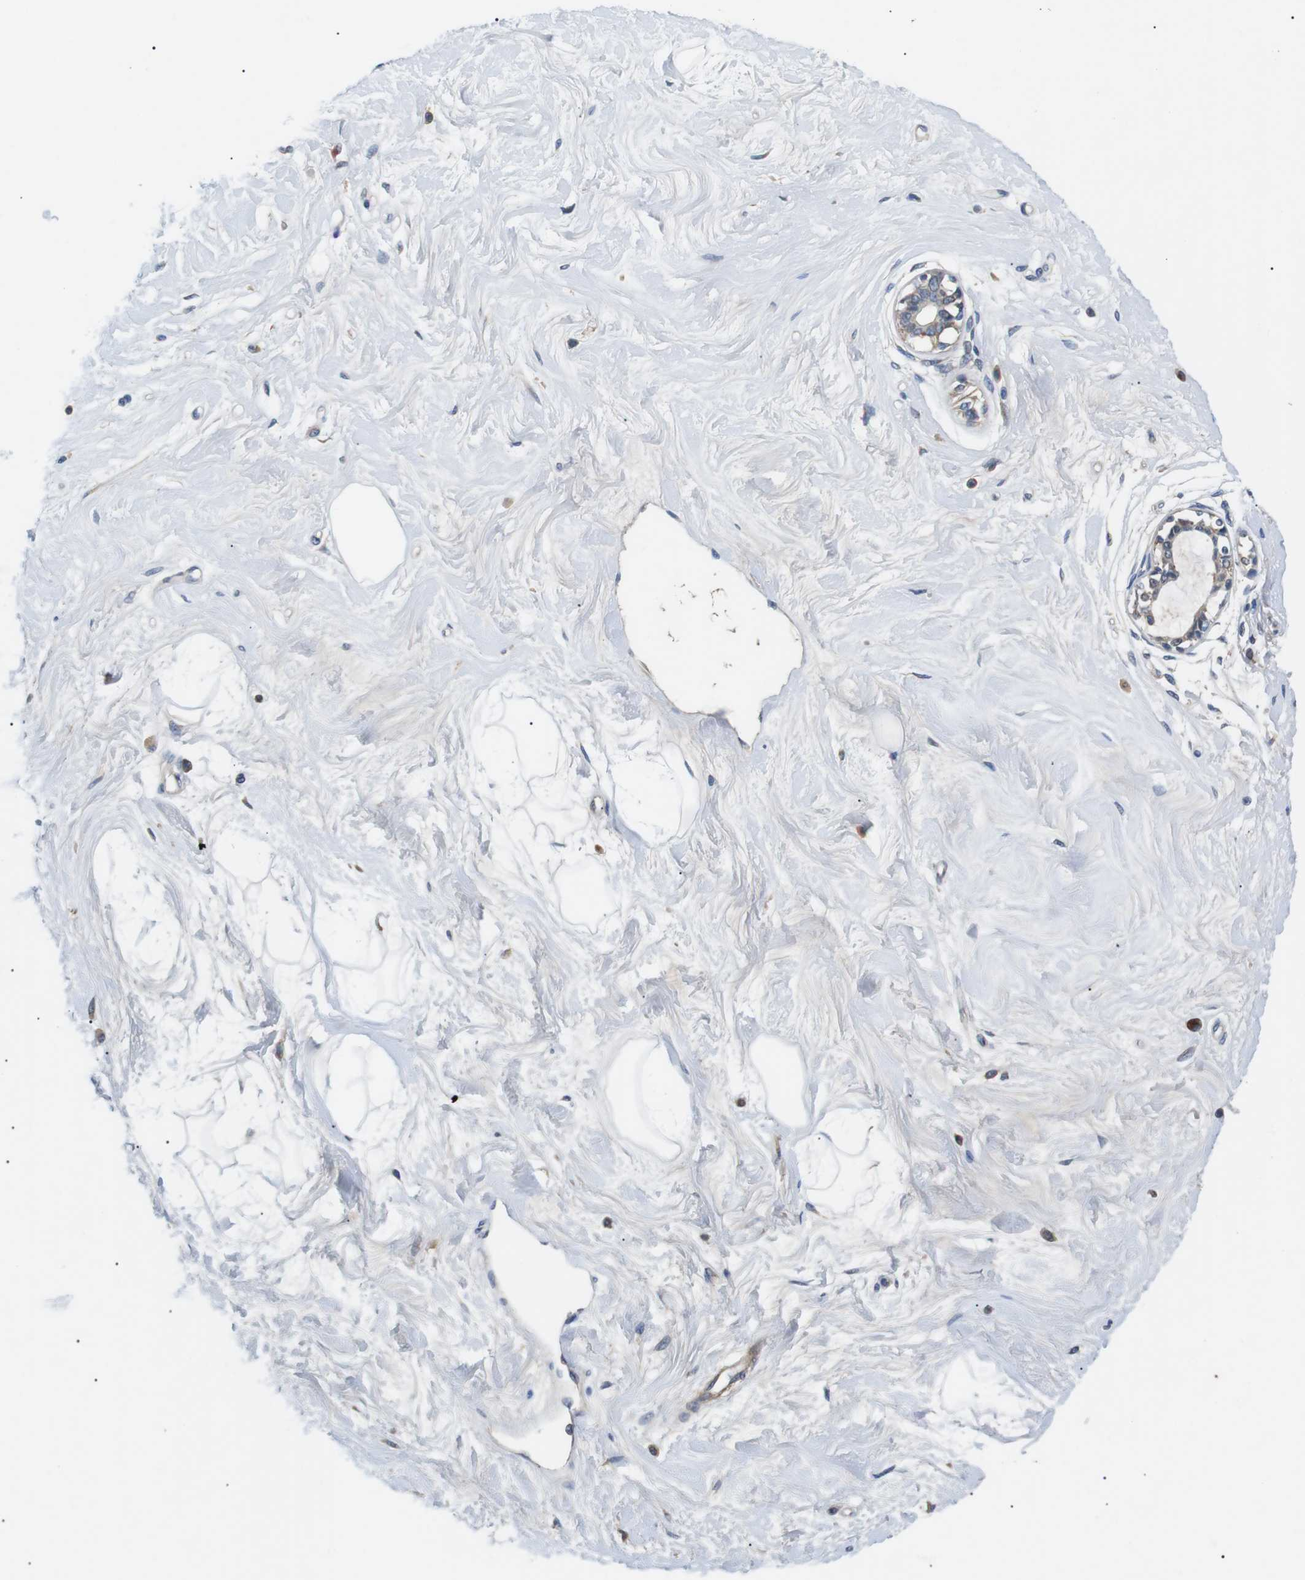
{"staining": {"intensity": "negative", "quantity": "none", "location": "none"}, "tissue": "breast", "cell_type": "Adipocytes", "image_type": "normal", "snomed": [{"axis": "morphology", "description": "Normal tissue, NOS"}, {"axis": "topography", "description": "Breast"}], "caption": "An immunohistochemistry (IHC) image of benign breast is shown. There is no staining in adipocytes of breast. Nuclei are stained in blue.", "gene": "DIPK1A", "patient": {"sex": "female", "age": 45}}